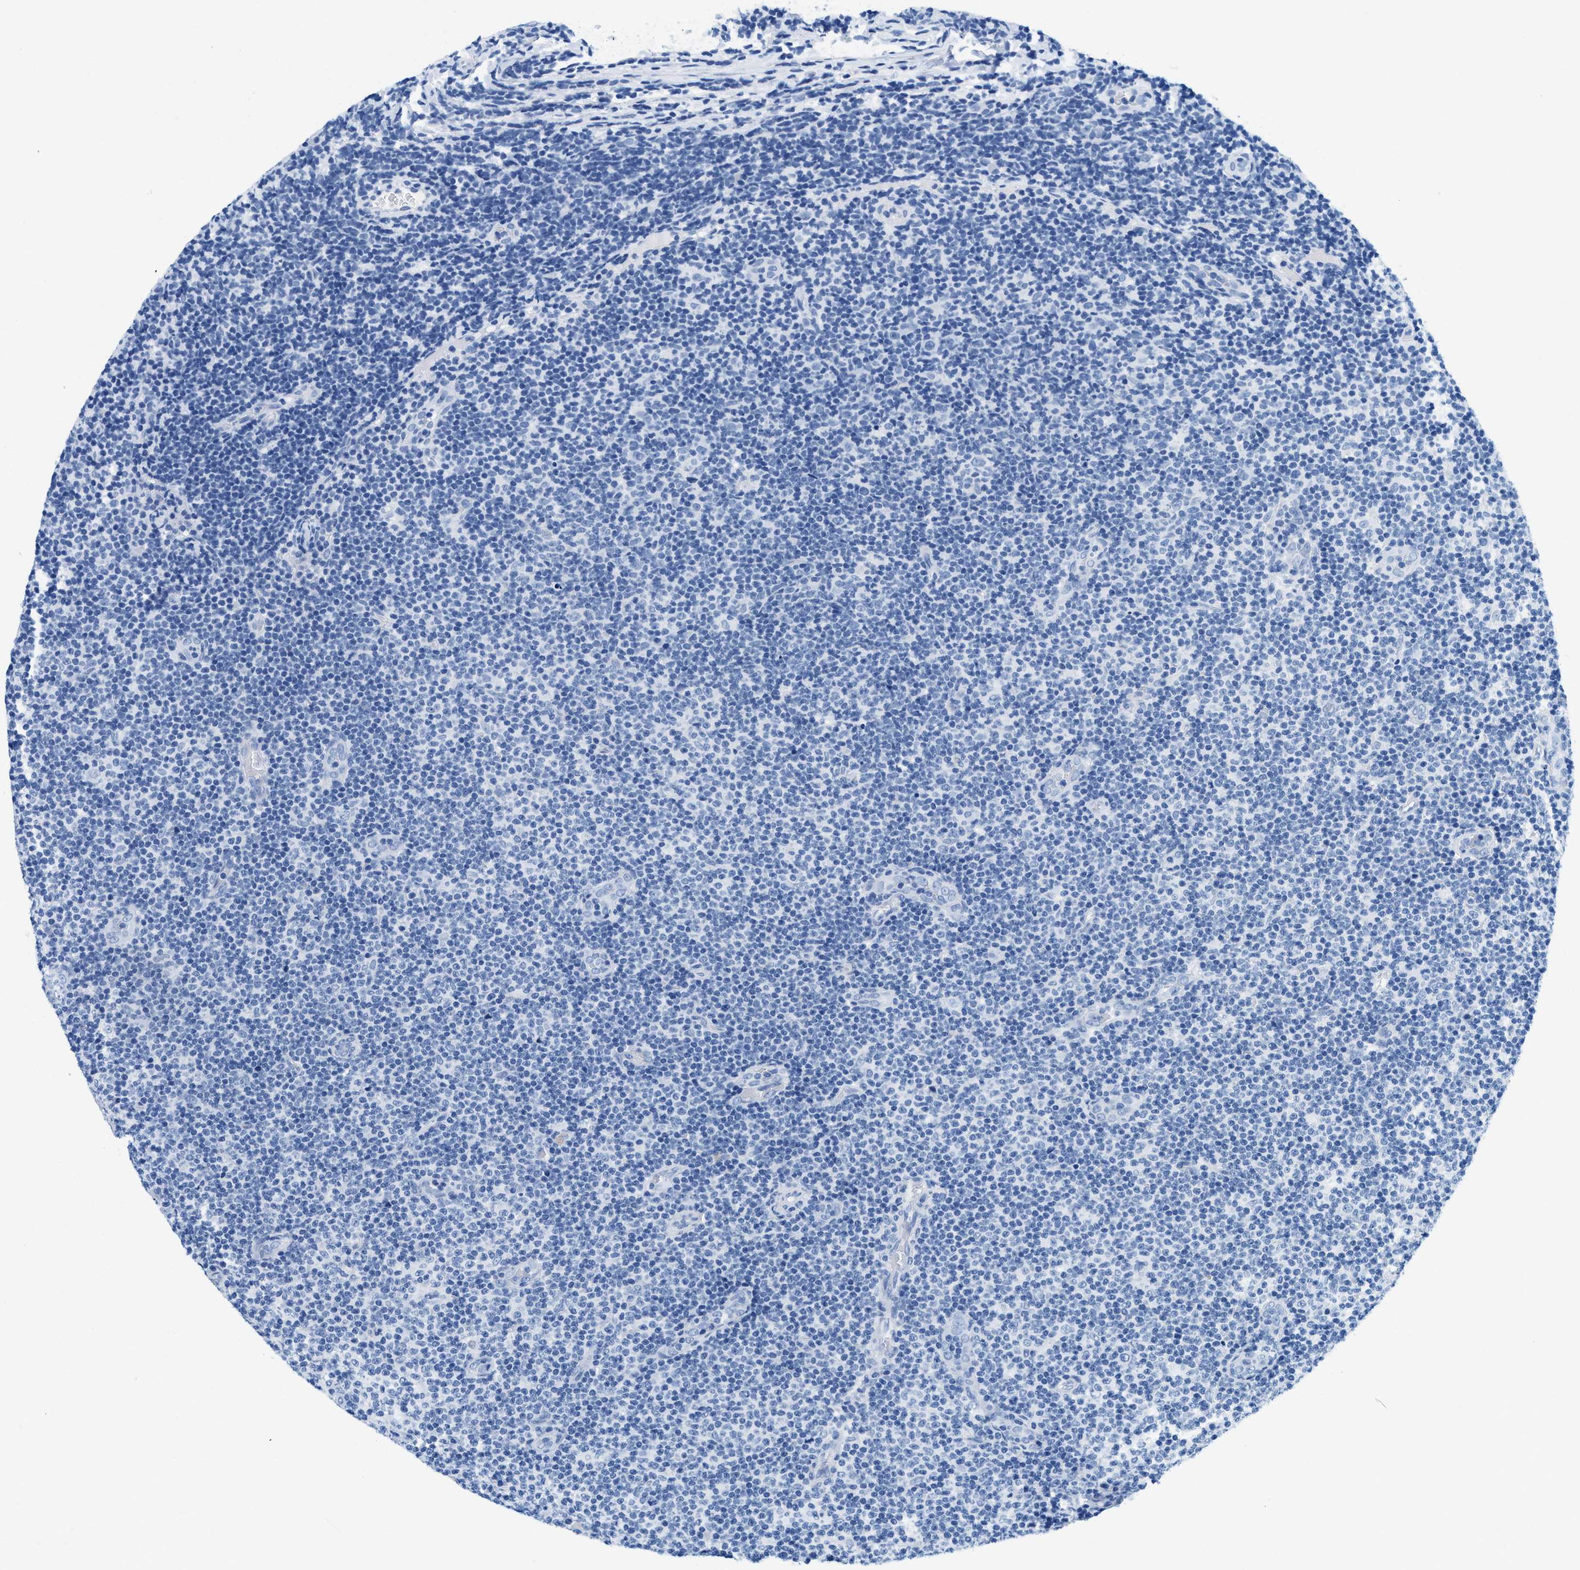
{"staining": {"intensity": "negative", "quantity": "none", "location": "none"}, "tissue": "lymphoma", "cell_type": "Tumor cells", "image_type": "cancer", "snomed": [{"axis": "morphology", "description": "Malignant lymphoma, non-Hodgkin's type, Low grade"}, {"axis": "topography", "description": "Lymph node"}], "caption": "A photomicrograph of low-grade malignant lymphoma, non-Hodgkin's type stained for a protein demonstrates no brown staining in tumor cells. The staining is performed using DAB (3,3'-diaminobenzidine) brown chromogen with nuclei counter-stained in using hematoxylin.", "gene": "GSN", "patient": {"sex": "male", "age": 83}}